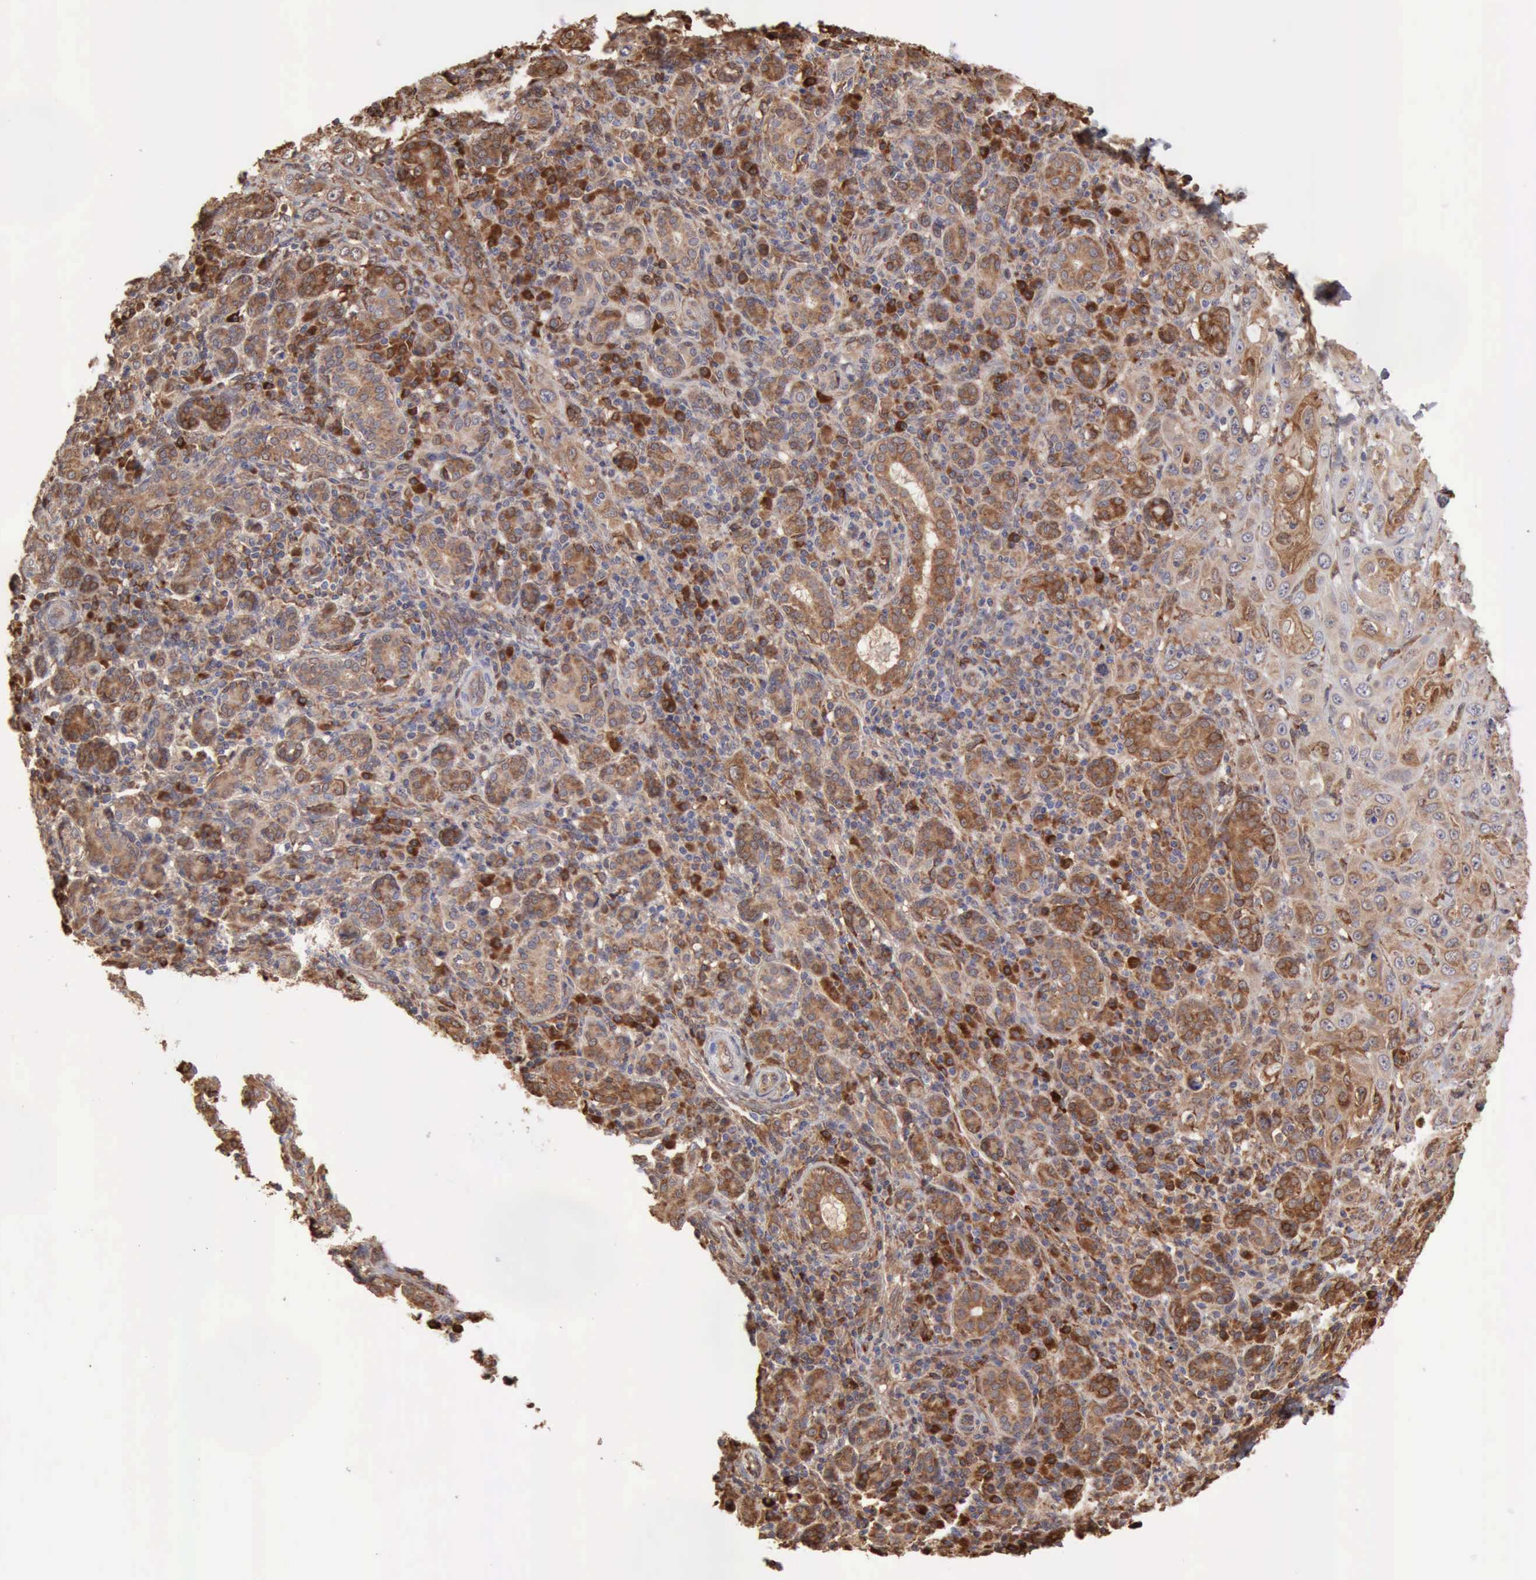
{"staining": {"intensity": "moderate", "quantity": ">75%", "location": "cytoplasmic/membranous"}, "tissue": "skin cancer", "cell_type": "Tumor cells", "image_type": "cancer", "snomed": [{"axis": "morphology", "description": "Squamous cell carcinoma, NOS"}, {"axis": "topography", "description": "Skin"}], "caption": "A micrograph showing moderate cytoplasmic/membranous staining in approximately >75% of tumor cells in skin cancer, as visualized by brown immunohistochemical staining.", "gene": "APOL2", "patient": {"sex": "male", "age": 84}}